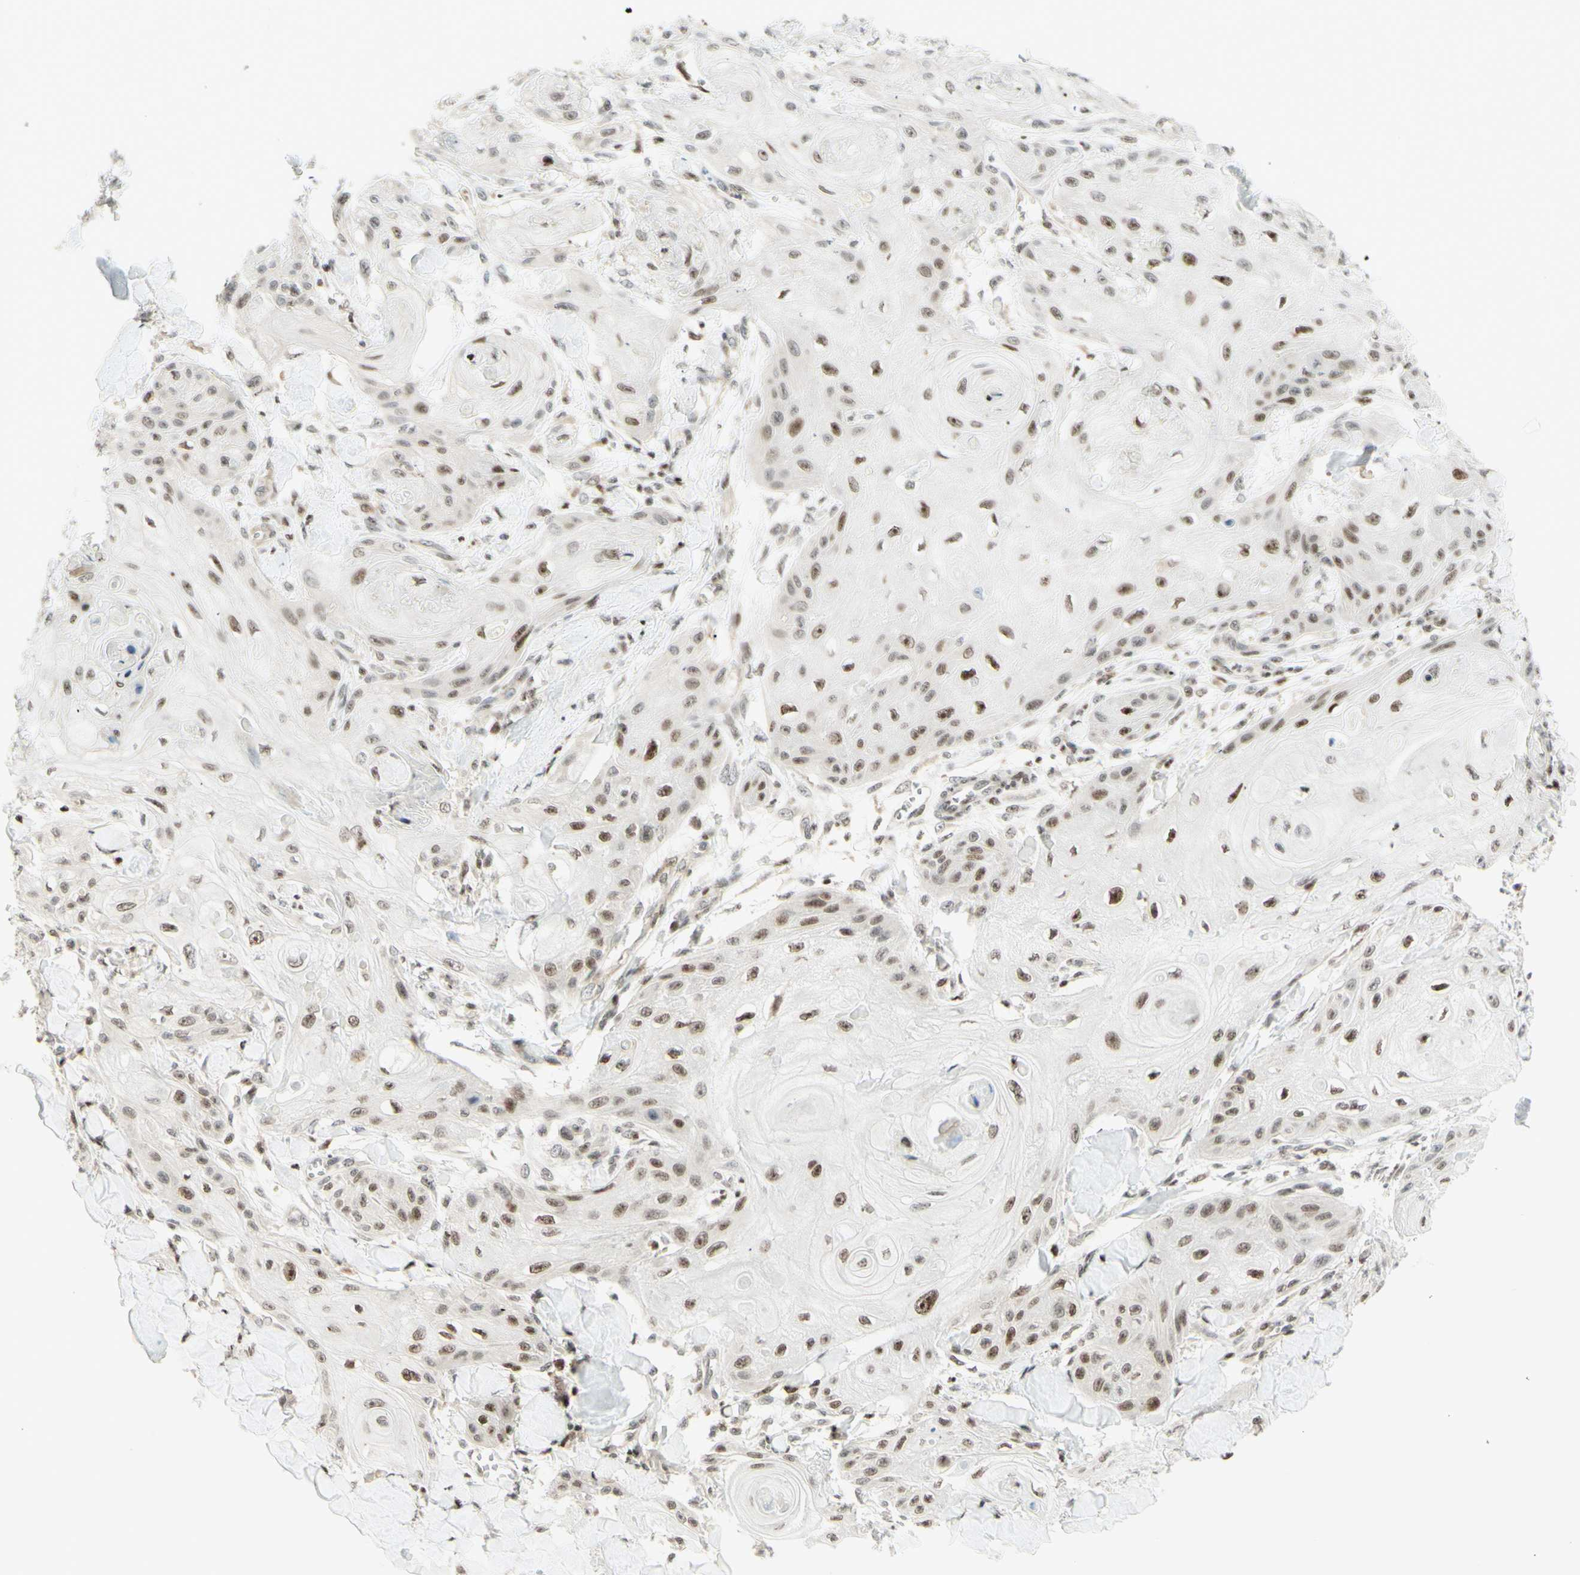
{"staining": {"intensity": "weak", "quantity": ">75%", "location": "nuclear"}, "tissue": "skin cancer", "cell_type": "Tumor cells", "image_type": "cancer", "snomed": [{"axis": "morphology", "description": "Squamous cell carcinoma, NOS"}, {"axis": "topography", "description": "Skin"}], "caption": "The immunohistochemical stain labels weak nuclear positivity in tumor cells of skin squamous cell carcinoma tissue.", "gene": "CDKL5", "patient": {"sex": "male", "age": 74}}